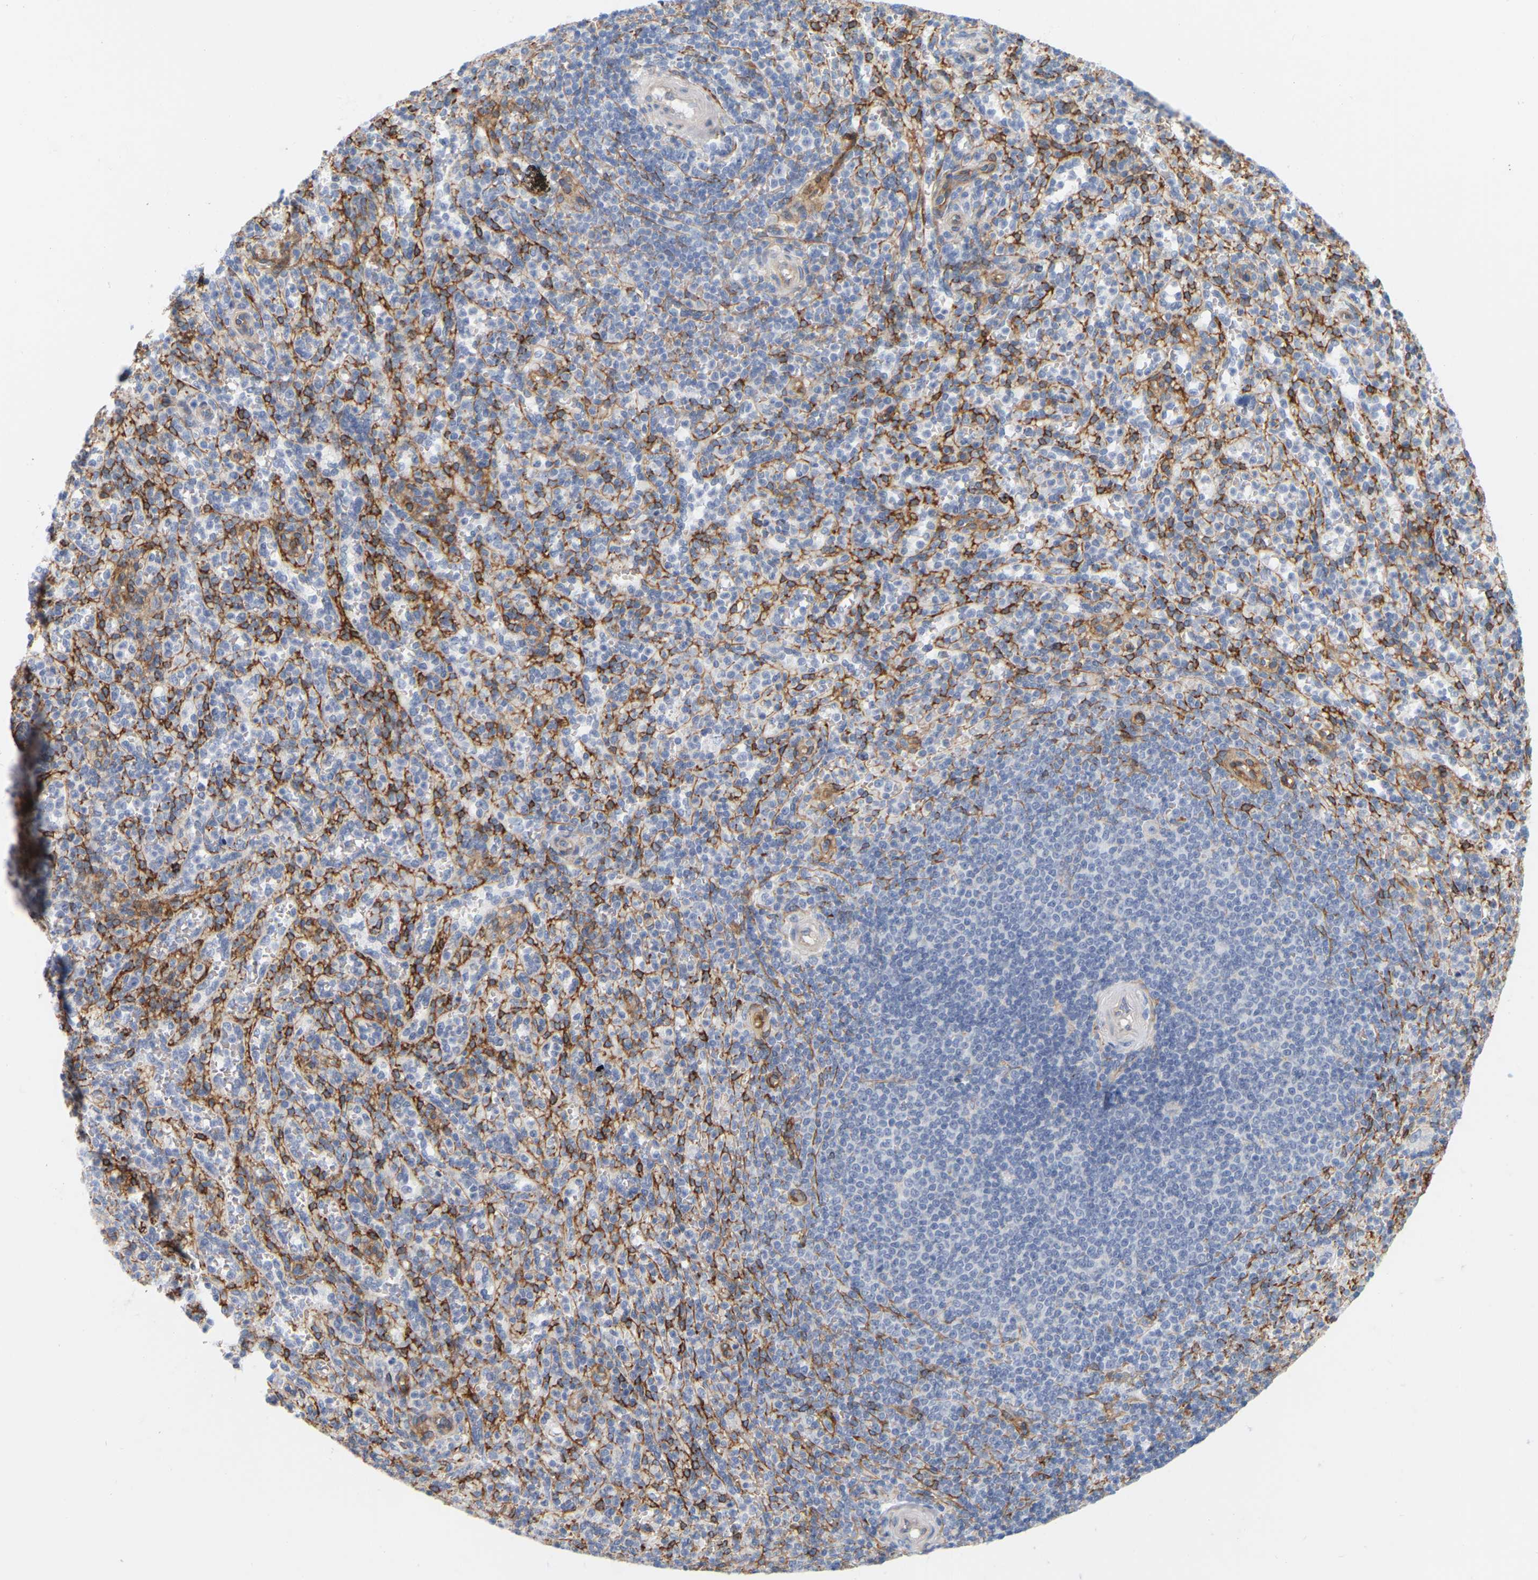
{"staining": {"intensity": "strong", "quantity": "<25%", "location": "cytoplasmic/membranous"}, "tissue": "spleen", "cell_type": "Cells in red pulp", "image_type": "normal", "snomed": [{"axis": "morphology", "description": "Normal tissue, NOS"}, {"axis": "topography", "description": "Spleen"}], "caption": "Strong cytoplasmic/membranous expression for a protein is present in approximately <25% of cells in red pulp of normal spleen using IHC.", "gene": "RAPH1", "patient": {"sex": "male", "age": 36}}